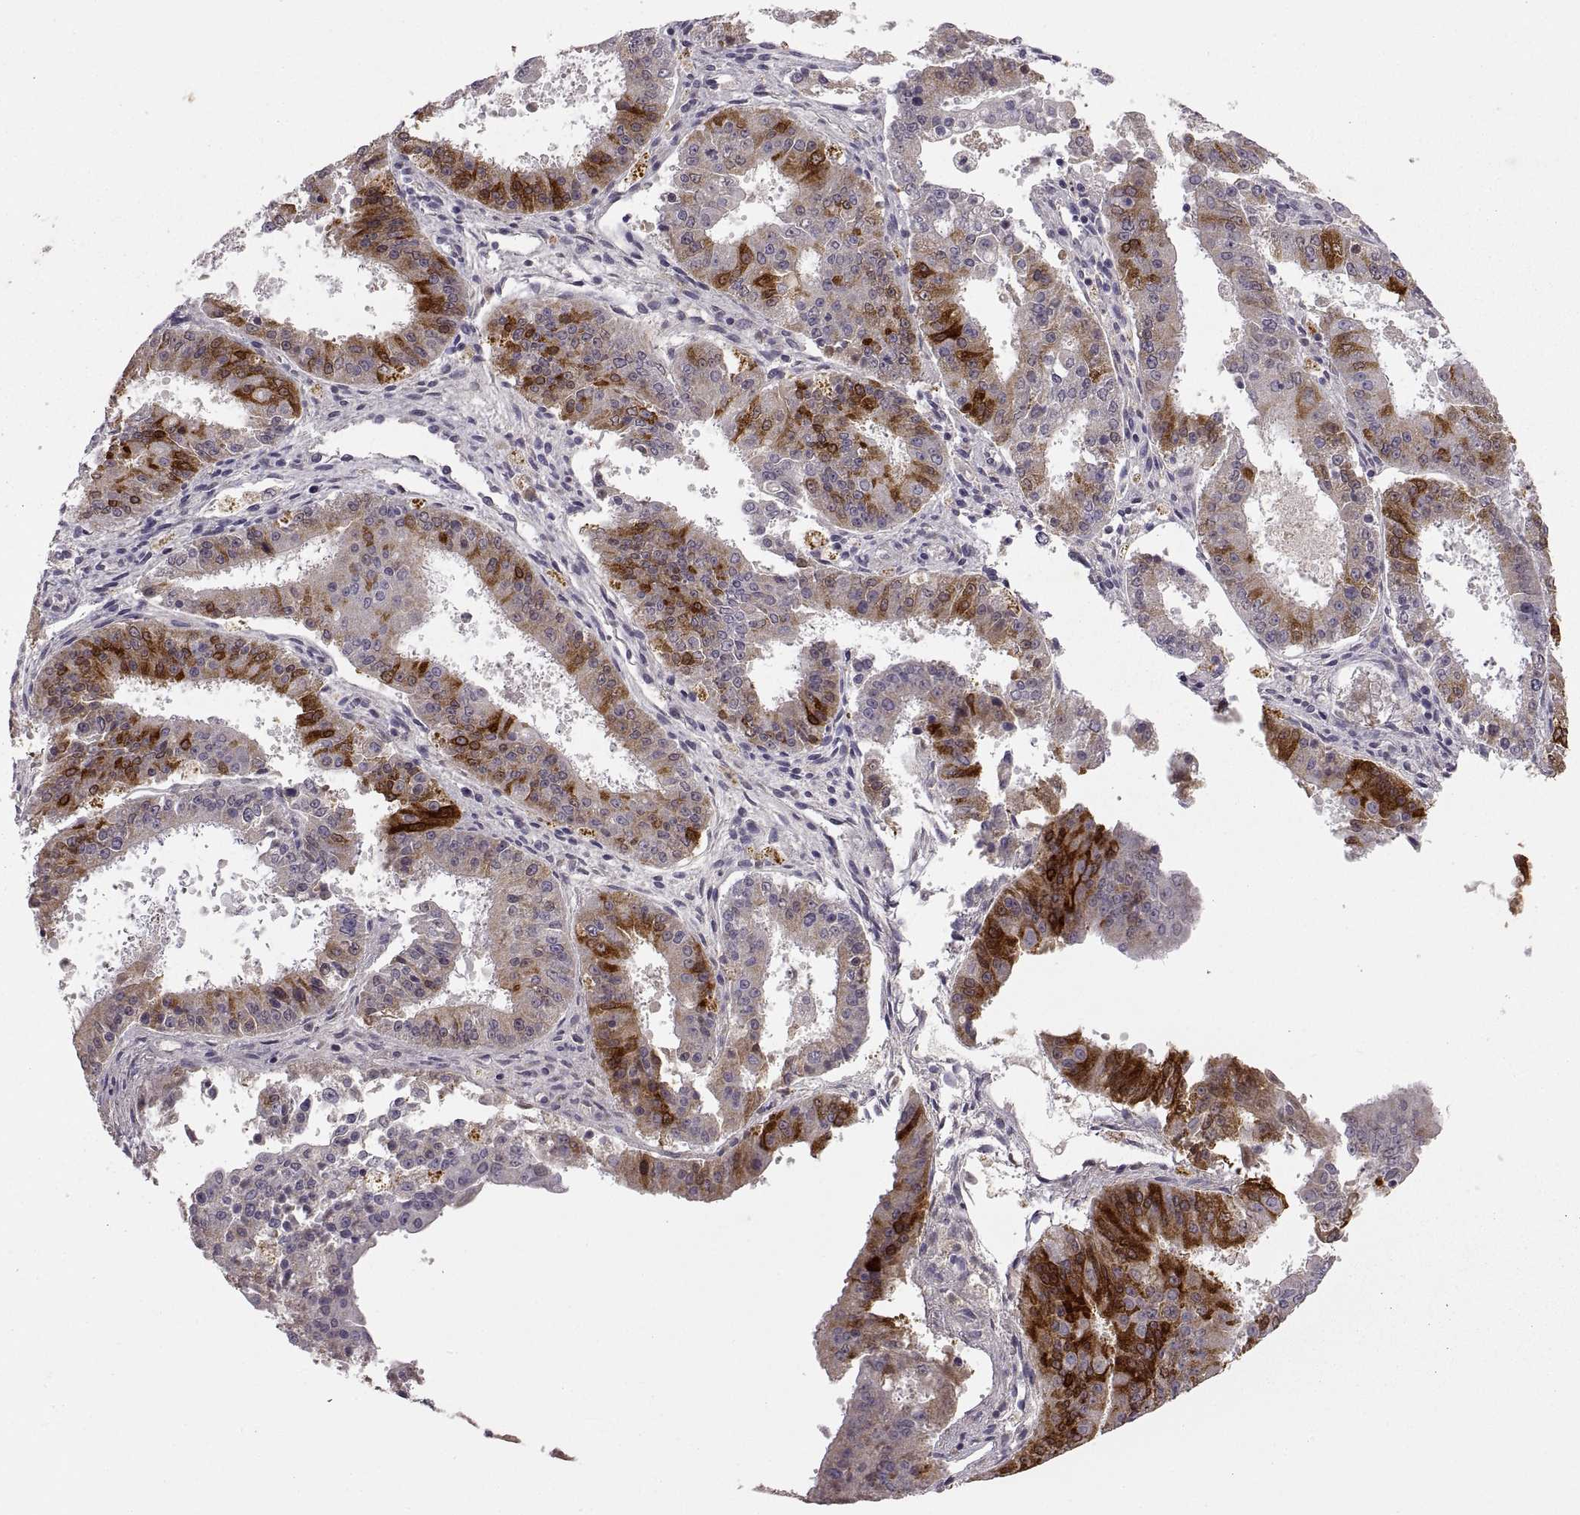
{"staining": {"intensity": "strong", "quantity": "25%-75%", "location": "cytoplasmic/membranous"}, "tissue": "ovarian cancer", "cell_type": "Tumor cells", "image_type": "cancer", "snomed": [{"axis": "morphology", "description": "Carcinoma, endometroid"}, {"axis": "topography", "description": "Ovary"}], "caption": "A high amount of strong cytoplasmic/membranous positivity is identified in about 25%-75% of tumor cells in ovarian endometroid carcinoma tissue.", "gene": "HMGCR", "patient": {"sex": "female", "age": 42}}